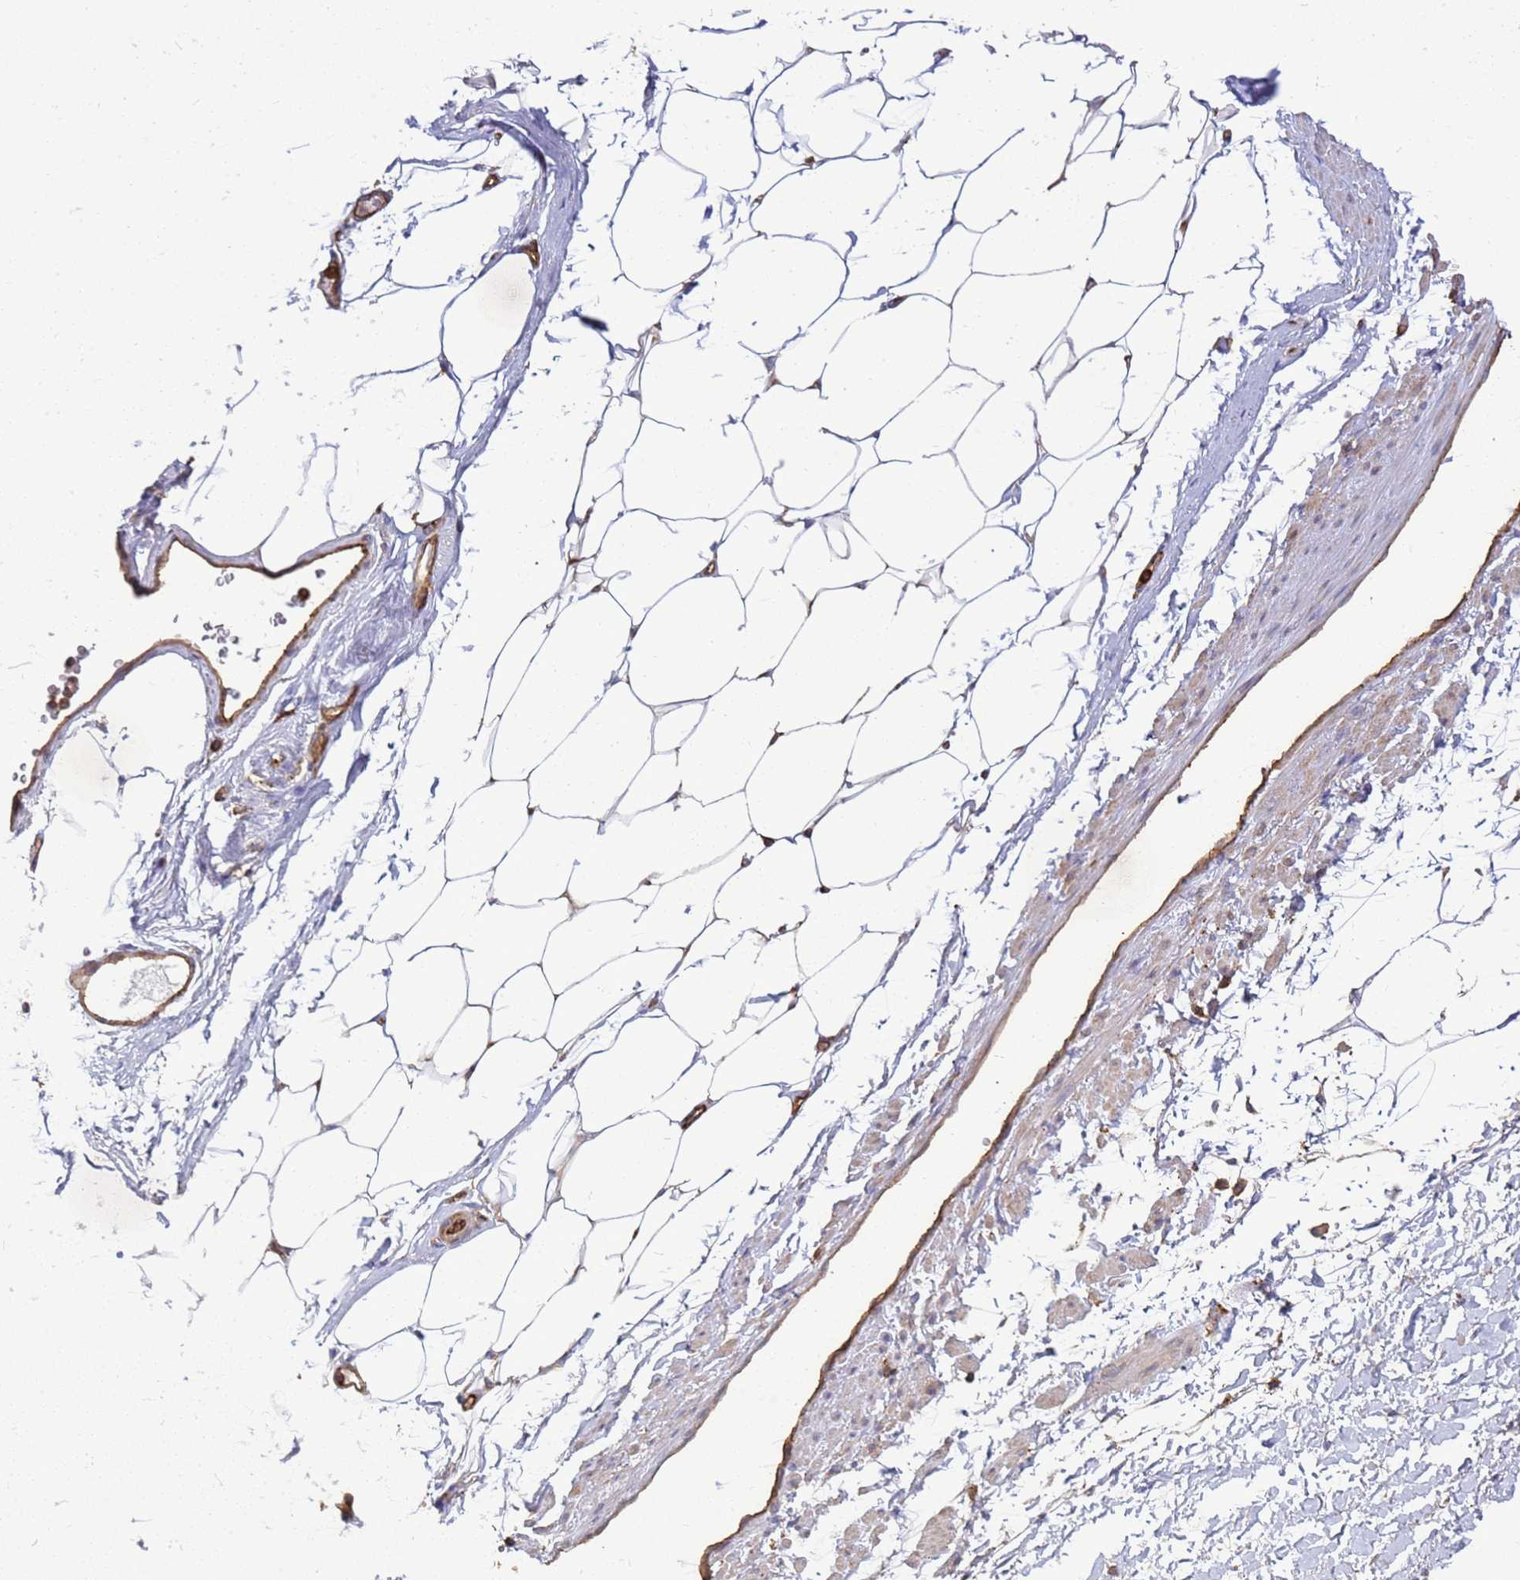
{"staining": {"intensity": "negative", "quantity": "none", "location": "none"}, "tissue": "adipose tissue", "cell_type": "Adipocytes", "image_type": "normal", "snomed": [{"axis": "morphology", "description": "Normal tissue, NOS"}, {"axis": "morphology", "description": "Adenocarcinoma, Low grade"}, {"axis": "topography", "description": "Prostate"}, {"axis": "topography", "description": "Peripheral nerve tissue"}], "caption": "An immunohistochemistry photomicrograph of benign adipose tissue is shown. There is no staining in adipocytes of adipose tissue. (DAB (3,3'-diaminobenzidine) immunohistochemistry, high magnification).", "gene": "ZBTB8OS", "patient": {"sex": "male", "age": 63}}